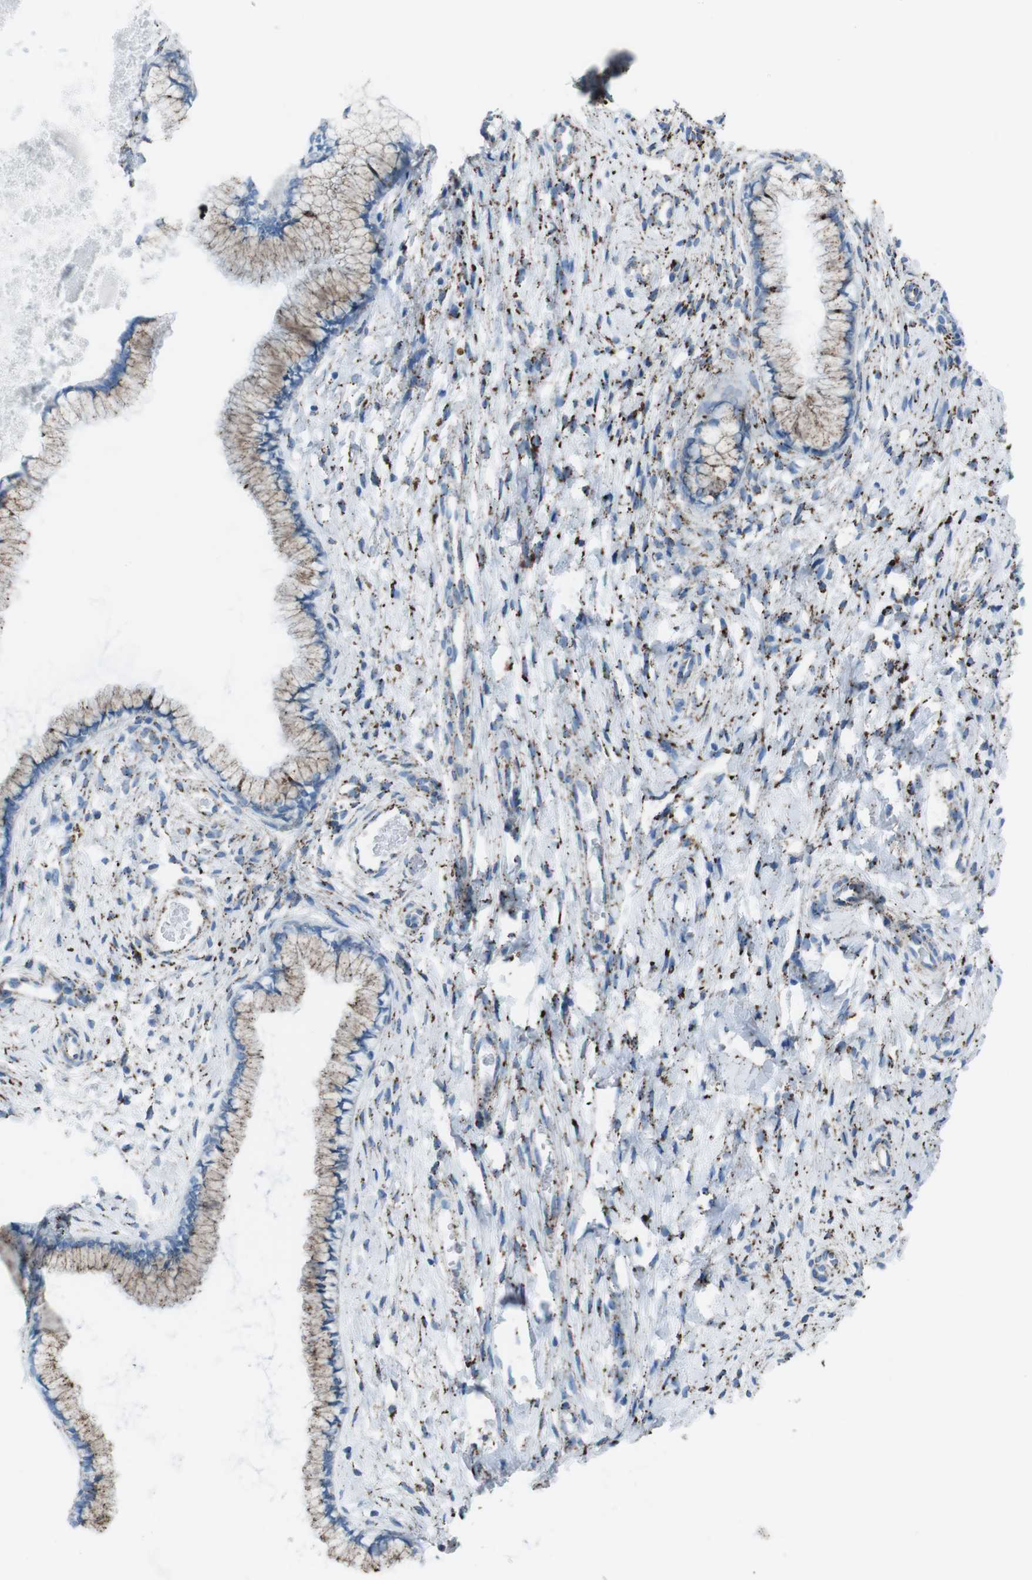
{"staining": {"intensity": "weak", "quantity": ">75%", "location": "cytoplasmic/membranous"}, "tissue": "cervix", "cell_type": "Glandular cells", "image_type": "normal", "snomed": [{"axis": "morphology", "description": "Normal tissue, NOS"}, {"axis": "topography", "description": "Cervix"}], "caption": "This photomicrograph demonstrates IHC staining of normal human cervix, with low weak cytoplasmic/membranous positivity in approximately >75% of glandular cells.", "gene": "SCARB2", "patient": {"sex": "female", "age": 65}}